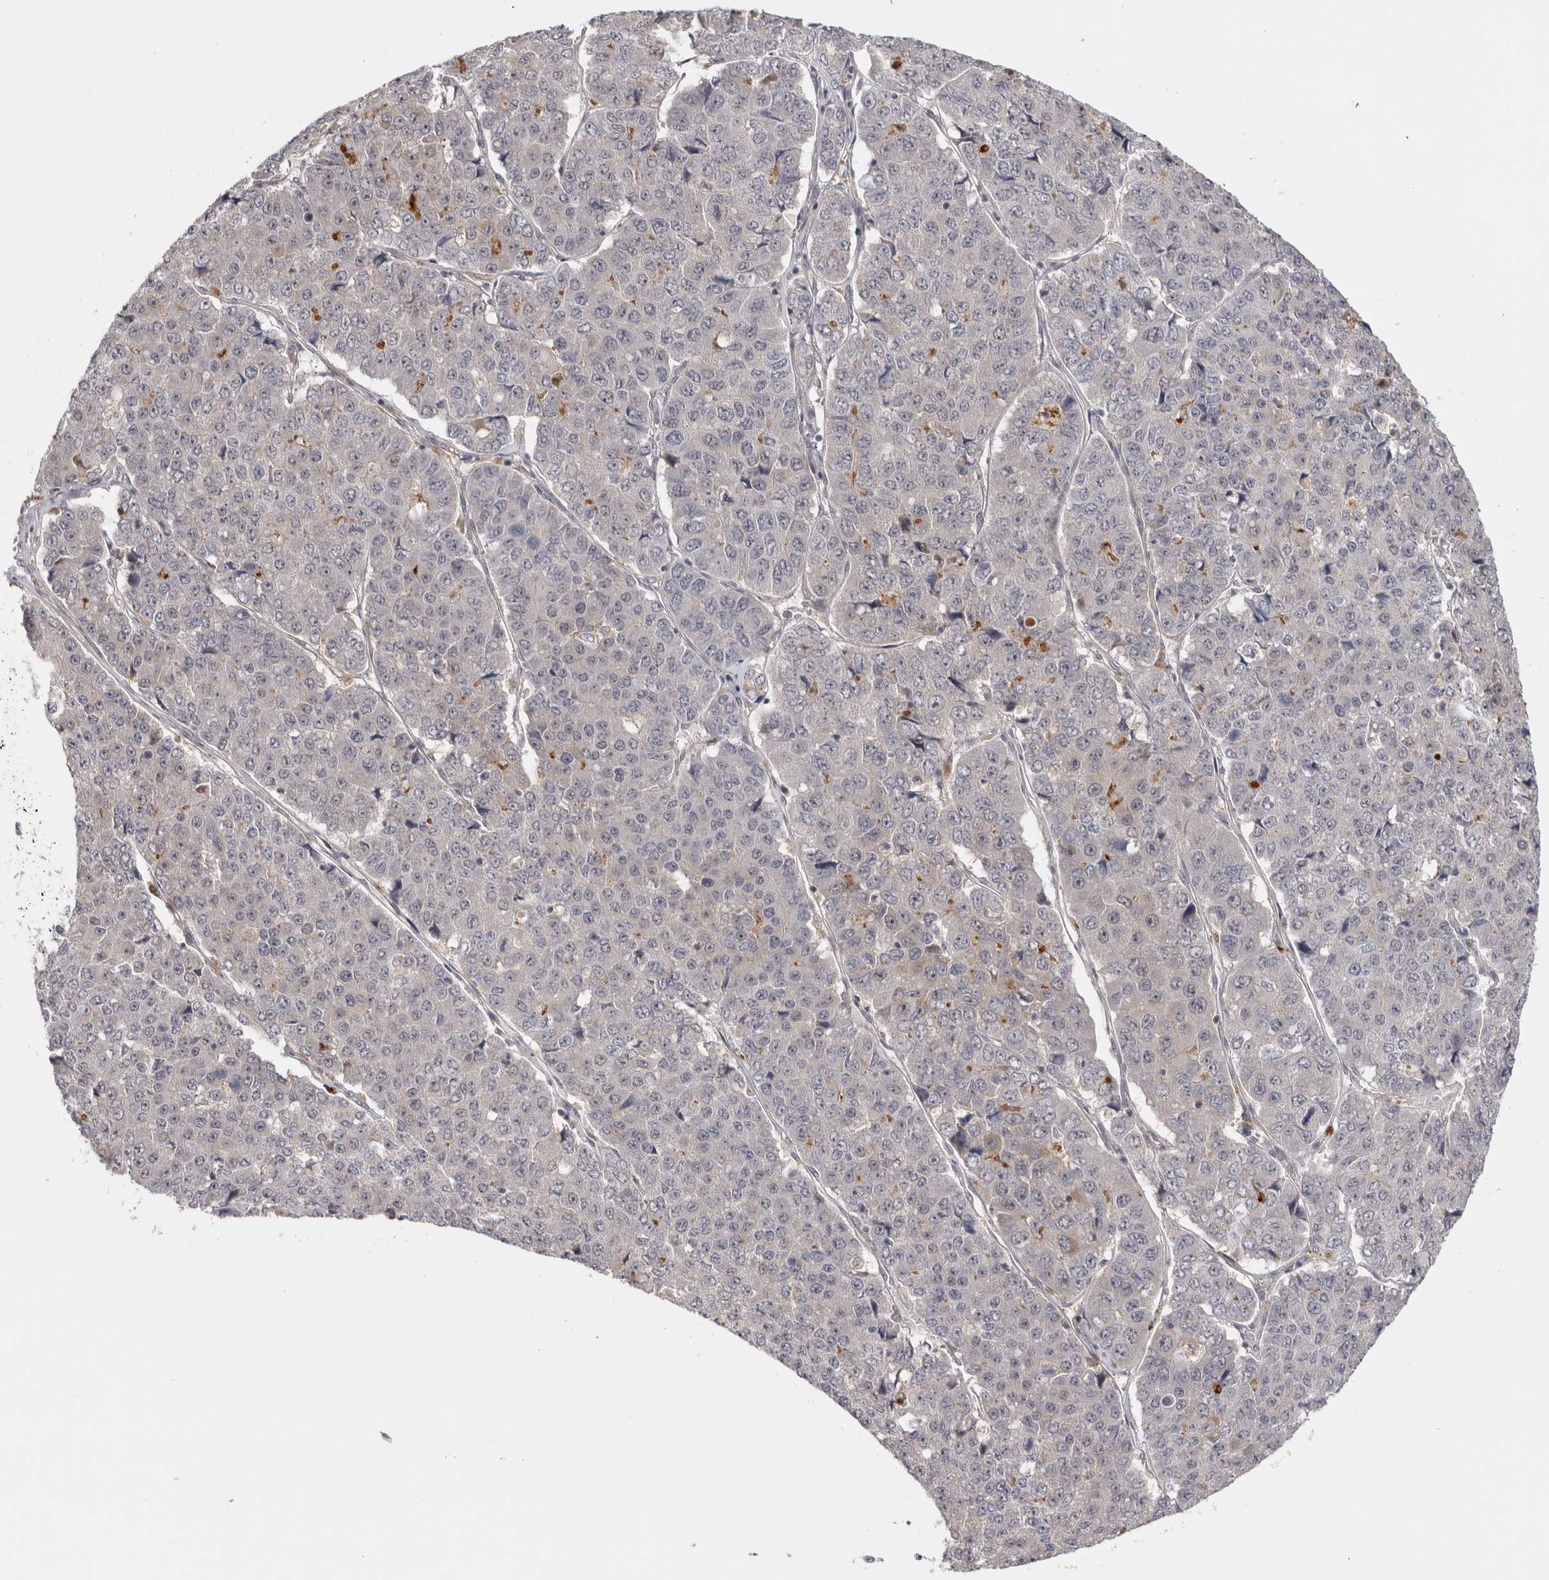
{"staining": {"intensity": "negative", "quantity": "none", "location": "none"}, "tissue": "pancreatic cancer", "cell_type": "Tumor cells", "image_type": "cancer", "snomed": [{"axis": "morphology", "description": "Adenocarcinoma, NOS"}, {"axis": "topography", "description": "Pancreas"}], "caption": "Tumor cells show no significant protein positivity in pancreatic cancer.", "gene": "ZNF318", "patient": {"sex": "male", "age": 50}}